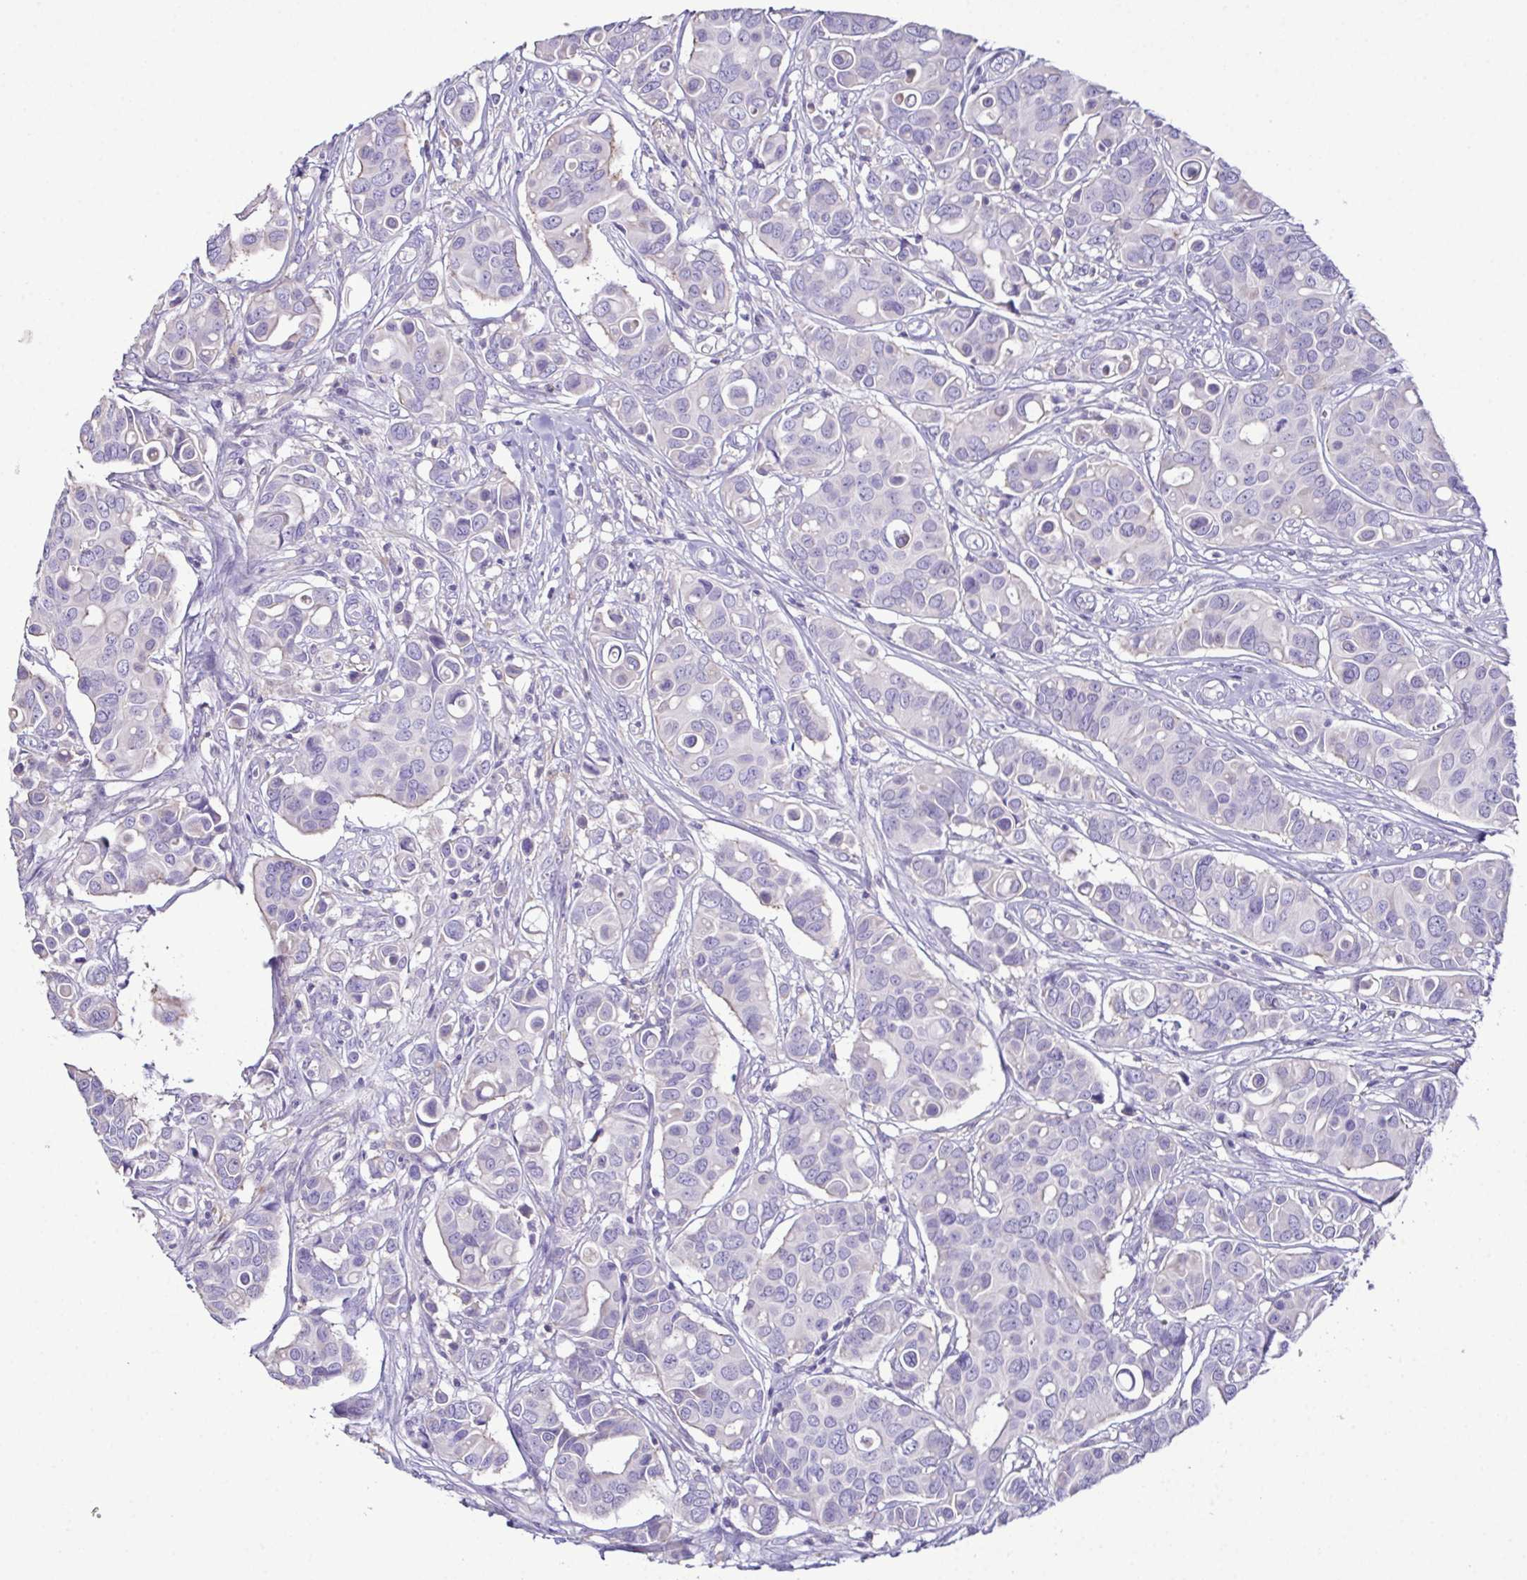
{"staining": {"intensity": "negative", "quantity": "none", "location": "none"}, "tissue": "breast cancer", "cell_type": "Tumor cells", "image_type": "cancer", "snomed": [{"axis": "morphology", "description": "Normal tissue, NOS"}, {"axis": "morphology", "description": "Duct carcinoma"}, {"axis": "topography", "description": "Skin"}, {"axis": "topography", "description": "Breast"}], "caption": "The photomicrograph reveals no staining of tumor cells in breast invasive ductal carcinoma. Nuclei are stained in blue.", "gene": "MARCO", "patient": {"sex": "female", "age": 54}}